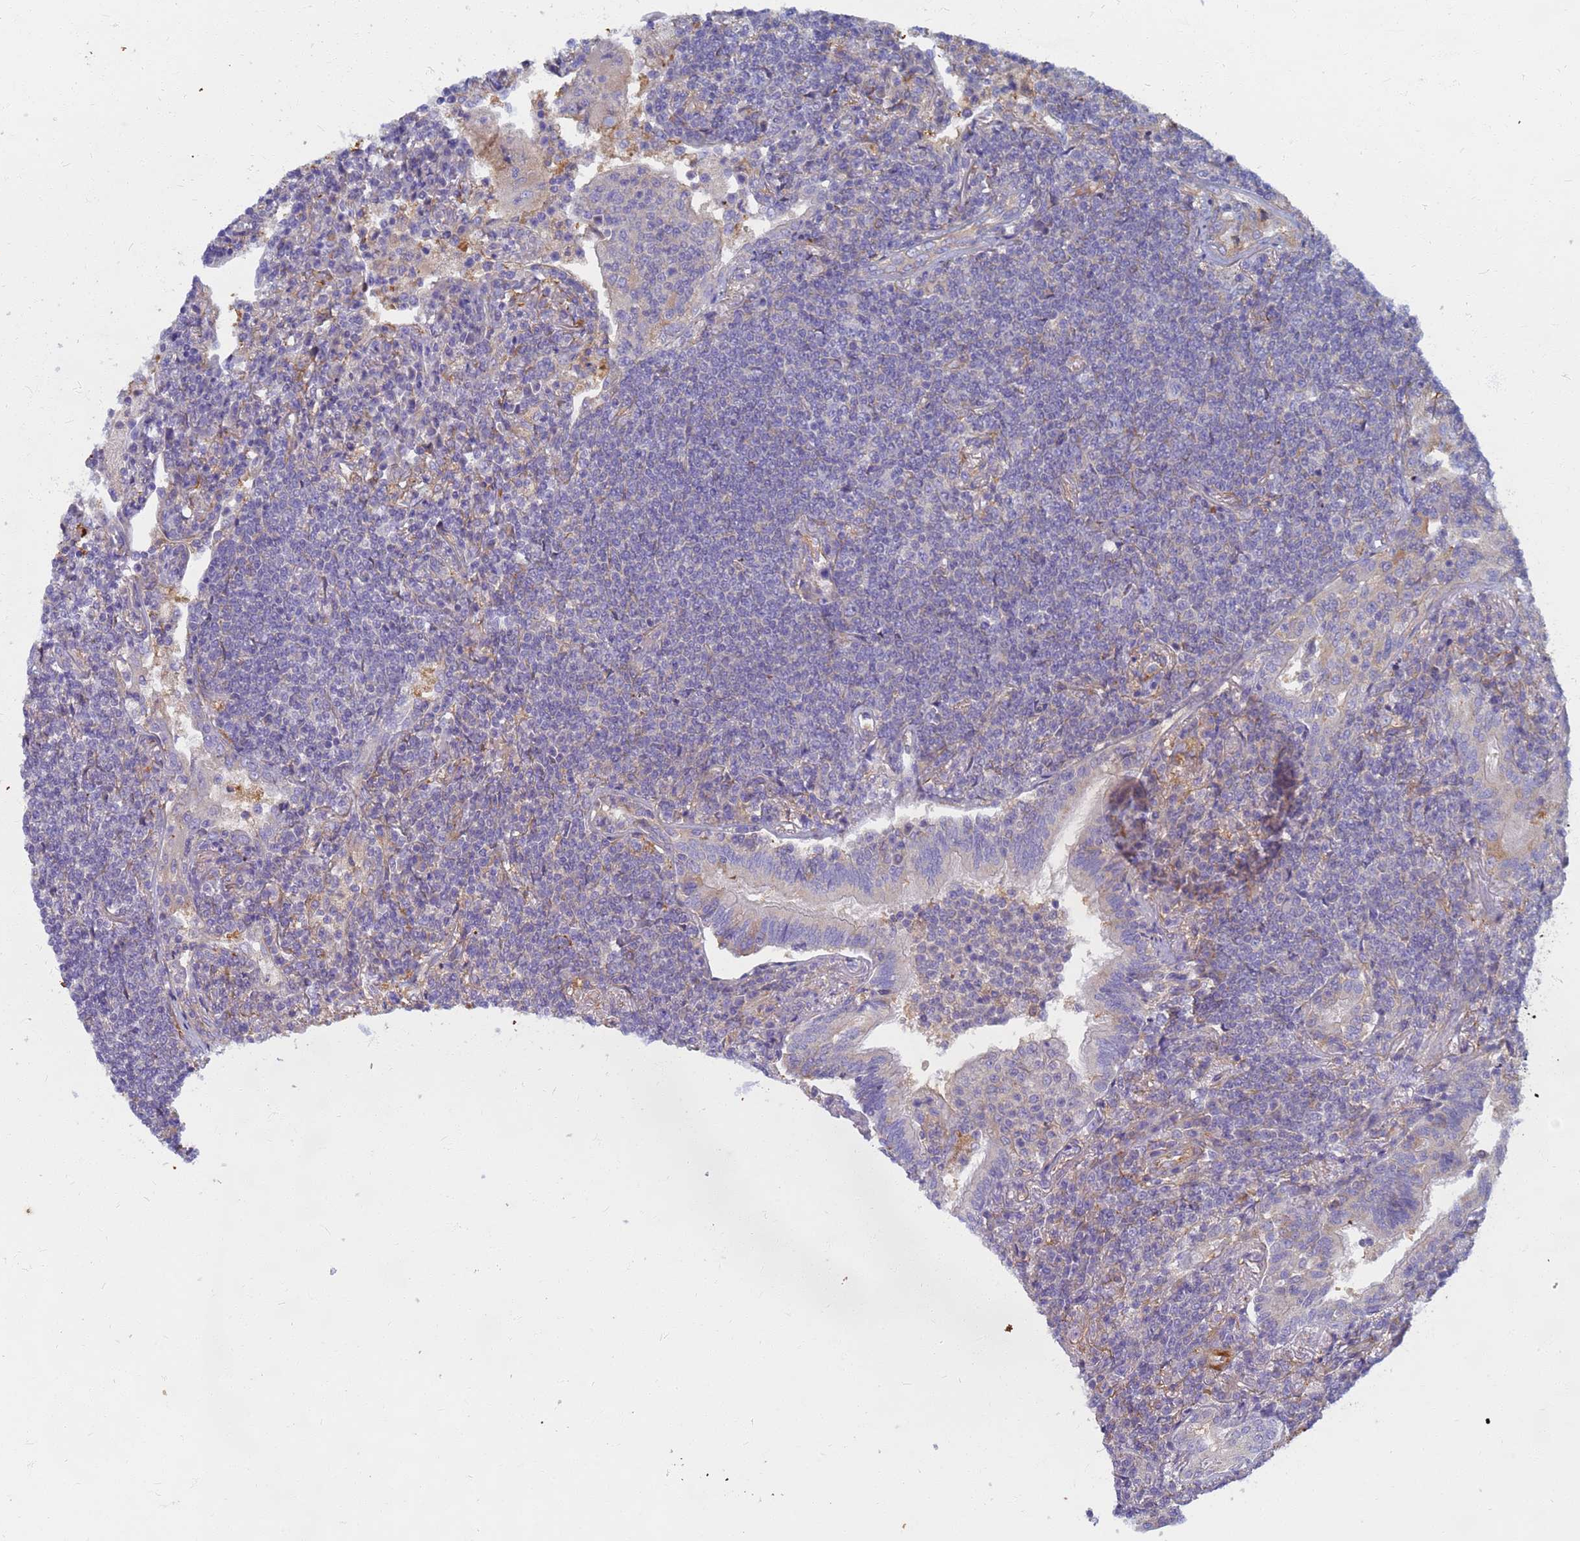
{"staining": {"intensity": "negative", "quantity": "none", "location": "none"}, "tissue": "lymphoma", "cell_type": "Tumor cells", "image_type": "cancer", "snomed": [{"axis": "morphology", "description": "Malignant lymphoma, non-Hodgkin's type, Low grade"}, {"axis": "topography", "description": "Lung"}], "caption": "High power microscopy image of an immunohistochemistry (IHC) micrograph of lymphoma, revealing no significant expression in tumor cells. Brightfield microscopy of immunohistochemistry stained with DAB (brown) and hematoxylin (blue), captured at high magnification.", "gene": "EEA1", "patient": {"sex": "female", "age": 71}}